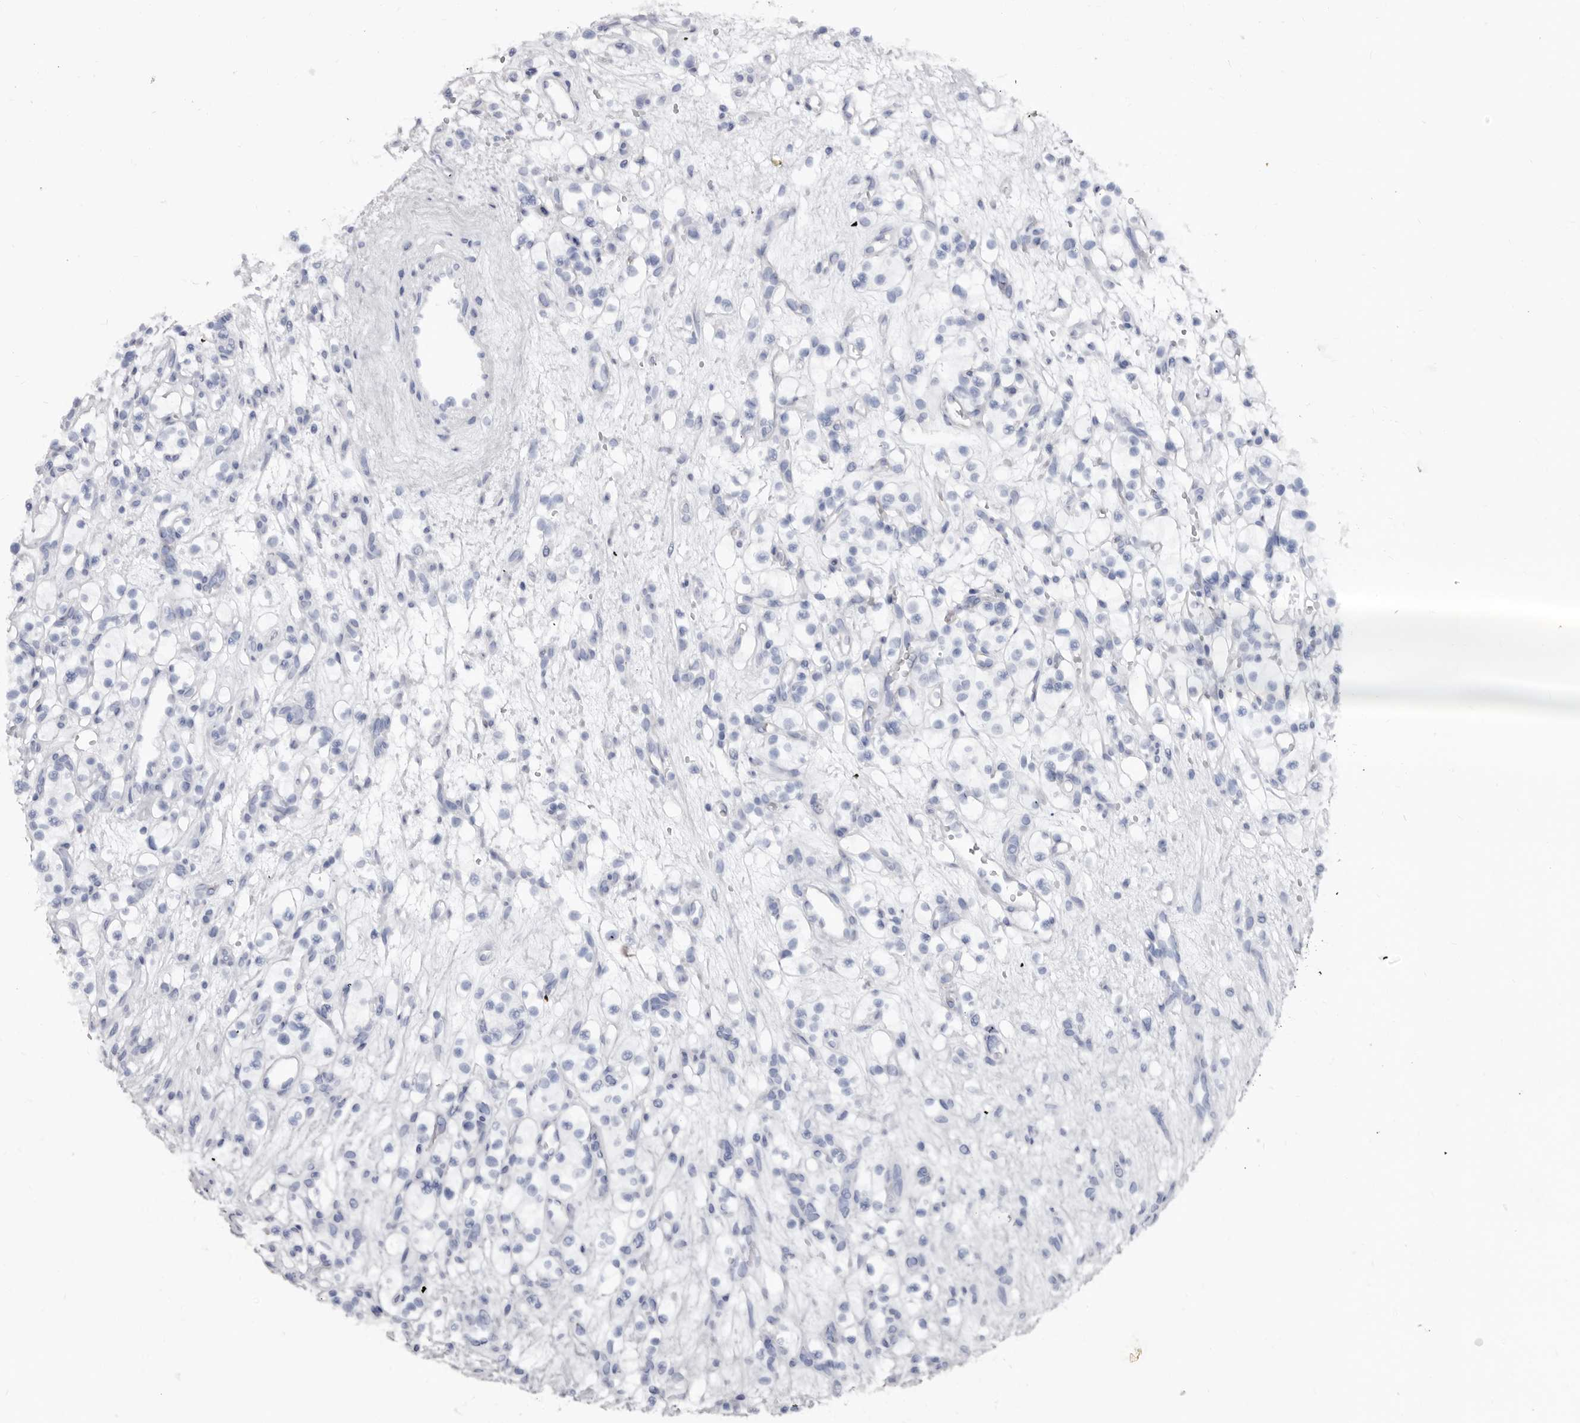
{"staining": {"intensity": "negative", "quantity": "none", "location": "none"}, "tissue": "renal cancer", "cell_type": "Tumor cells", "image_type": "cancer", "snomed": [{"axis": "morphology", "description": "Adenocarcinoma, NOS"}, {"axis": "topography", "description": "Kidney"}], "caption": "This is a histopathology image of immunohistochemistry (IHC) staining of renal cancer (adenocarcinoma), which shows no staining in tumor cells.", "gene": "KHDRBS2", "patient": {"sex": "female", "age": 57}}